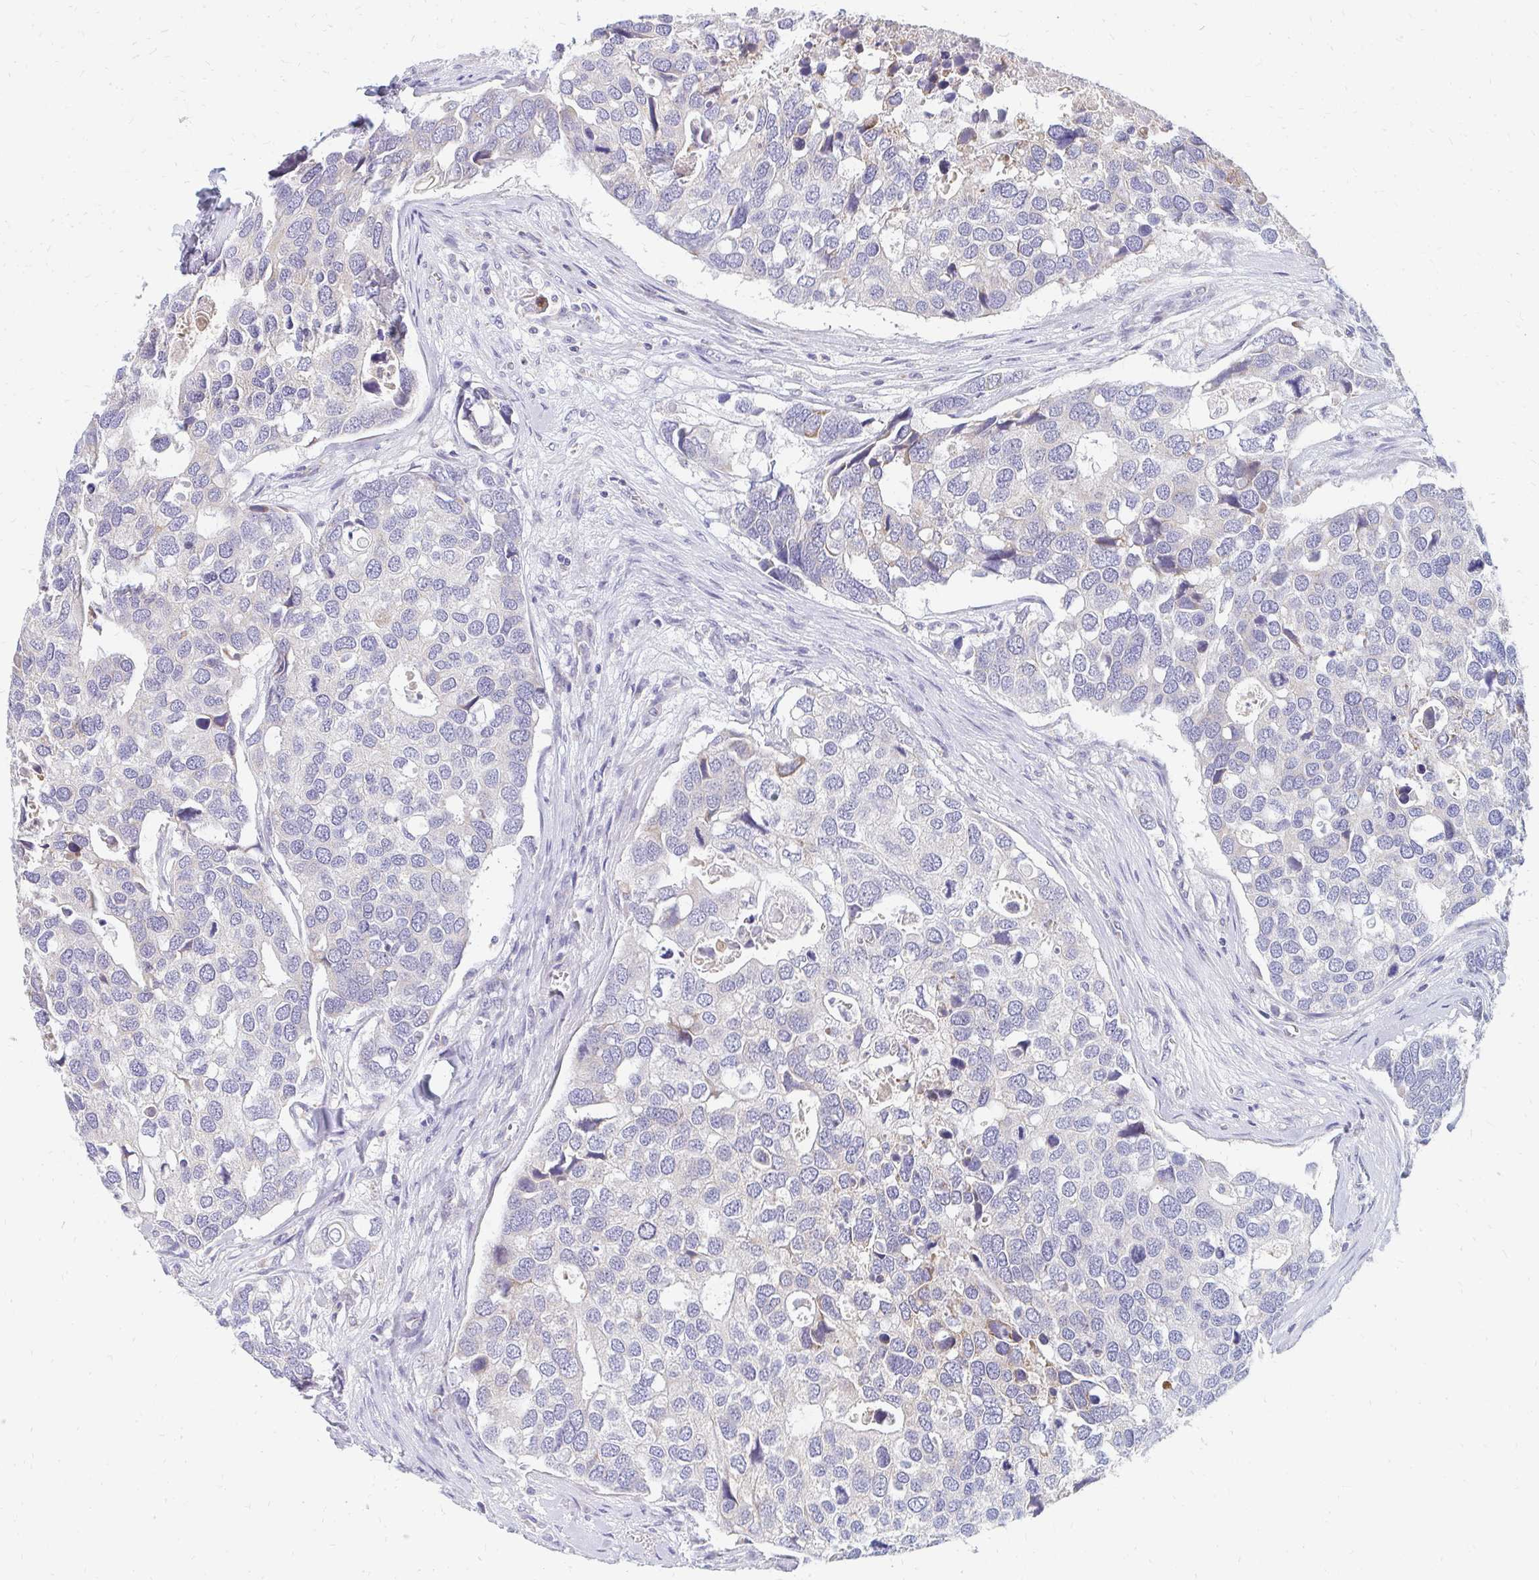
{"staining": {"intensity": "negative", "quantity": "none", "location": "none"}, "tissue": "breast cancer", "cell_type": "Tumor cells", "image_type": "cancer", "snomed": [{"axis": "morphology", "description": "Duct carcinoma"}, {"axis": "topography", "description": "Breast"}], "caption": "A high-resolution photomicrograph shows immunohistochemistry (IHC) staining of breast intraductal carcinoma, which shows no significant staining in tumor cells. (DAB (3,3'-diaminobenzidine) IHC with hematoxylin counter stain).", "gene": "OR10V1", "patient": {"sex": "female", "age": 83}}